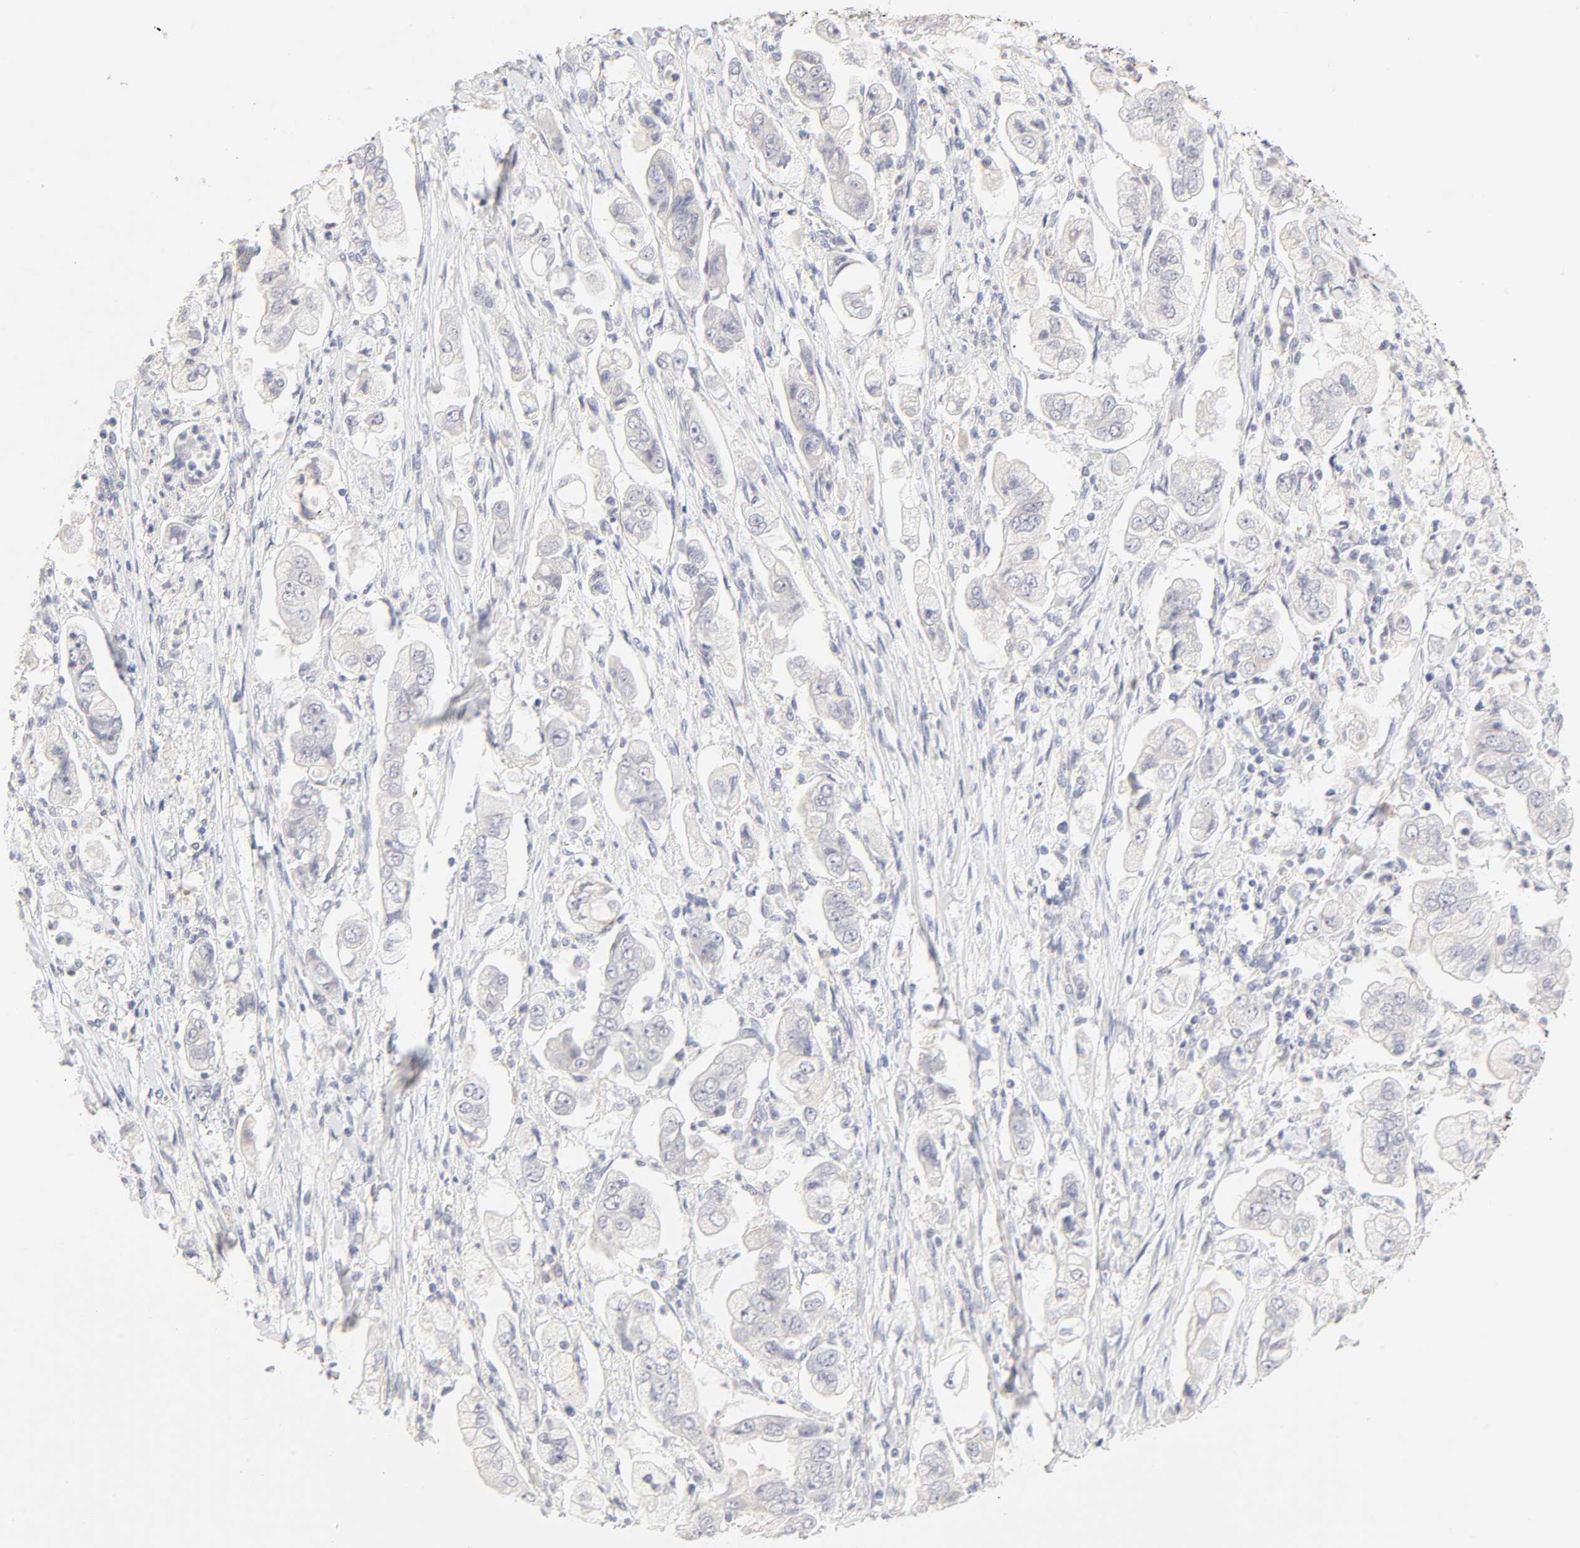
{"staining": {"intensity": "negative", "quantity": "none", "location": "none"}, "tissue": "stomach cancer", "cell_type": "Tumor cells", "image_type": "cancer", "snomed": [{"axis": "morphology", "description": "Adenocarcinoma, NOS"}, {"axis": "topography", "description": "Stomach"}], "caption": "Tumor cells show no significant protein positivity in adenocarcinoma (stomach).", "gene": "CYP4B1", "patient": {"sex": "male", "age": 62}}